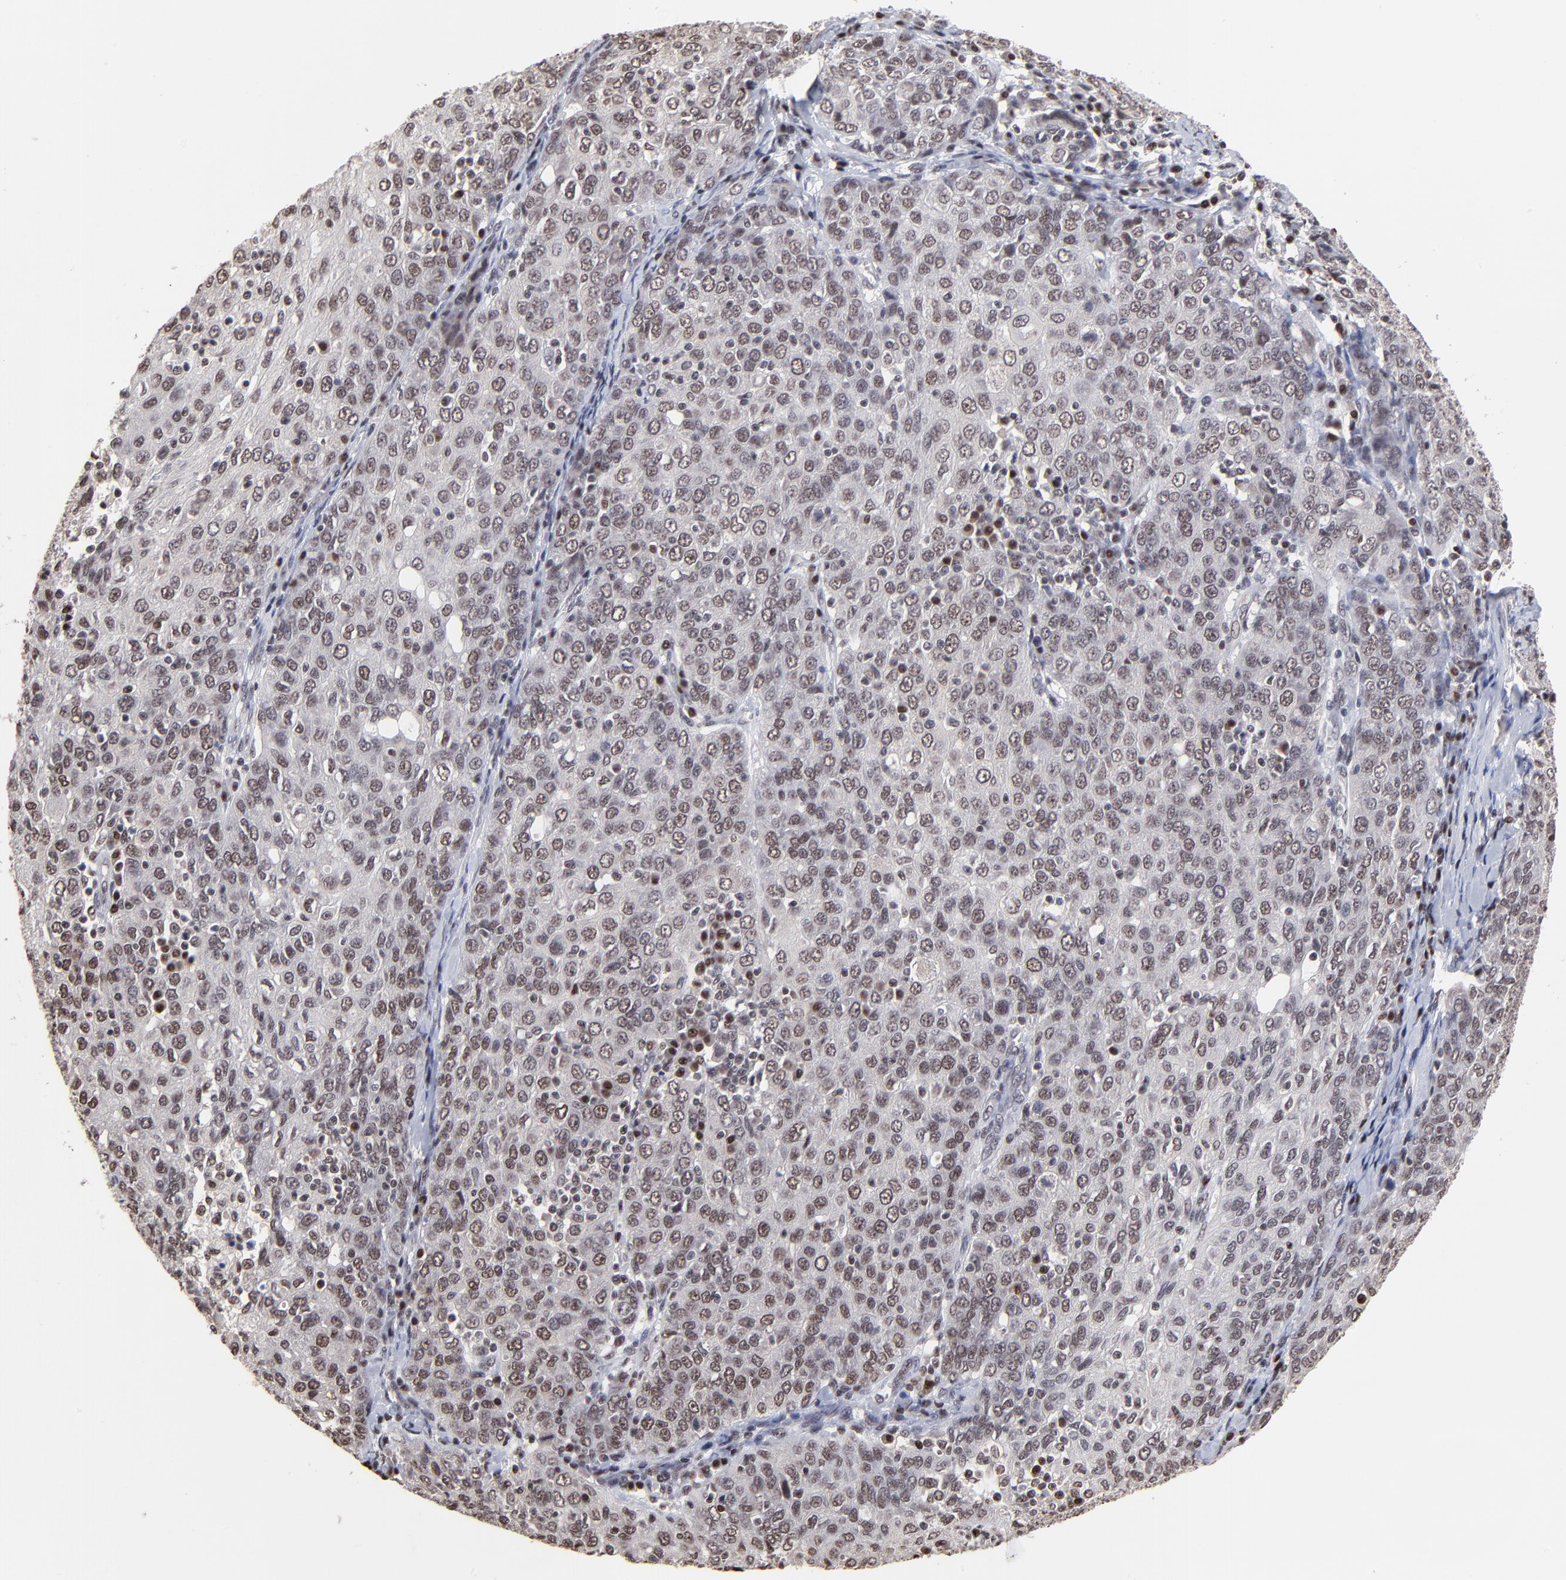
{"staining": {"intensity": "weak", "quantity": ">75%", "location": "nuclear"}, "tissue": "ovarian cancer", "cell_type": "Tumor cells", "image_type": "cancer", "snomed": [{"axis": "morphology", "description": "Carcinoma, endometroid"}, {"axis": "topography", "description": "Ovary"}], "caption": "Immunohistochemistry (IHC) of human endometroid carcinoma (ovarian) demonstrates low levels of weak nuclear expression in approximately >75% of tumor cells.", "gene": "DSN1", "patient": {"sex": "female", "age": 50}}